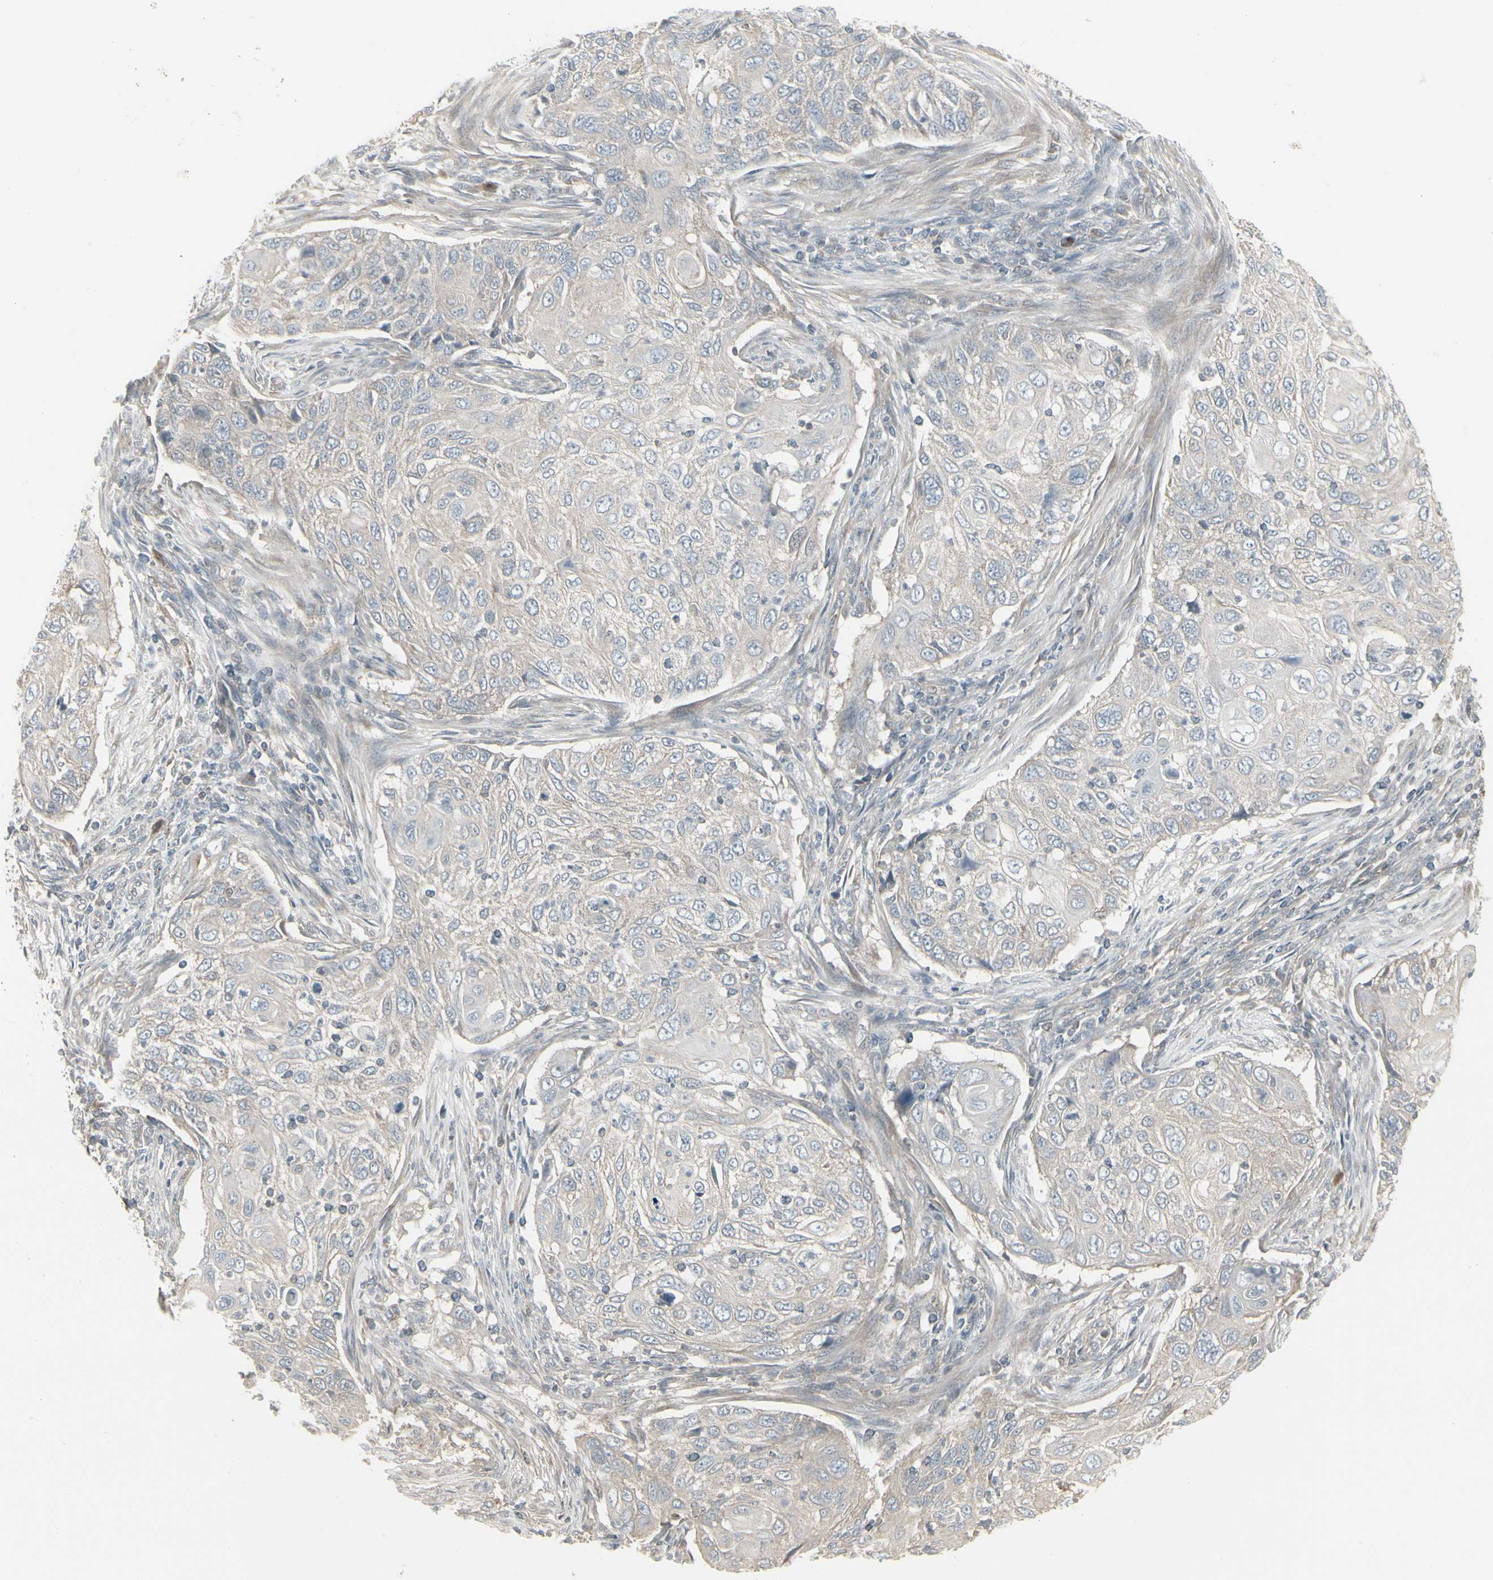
{"staining": {"intensity": "weak", "quantity": ">75%", "location": "cytoplasmic/membranous"}, "tissue": "cervical cancer", "cell_type": "Tumor cells", "image_type": "cancer", "snomed": [{"axis": "morphology", "description": "Squamous cell carcinoma, NOS"}, {"axis": "topography", "description": "Cervix"}], "caption": "A brown stain labels weak cytoplasmic/membranous expression of a protein in cervical cancer tumor cells.", "gene": "EPS15", "patient": {"sex": "female", "age": 70}}